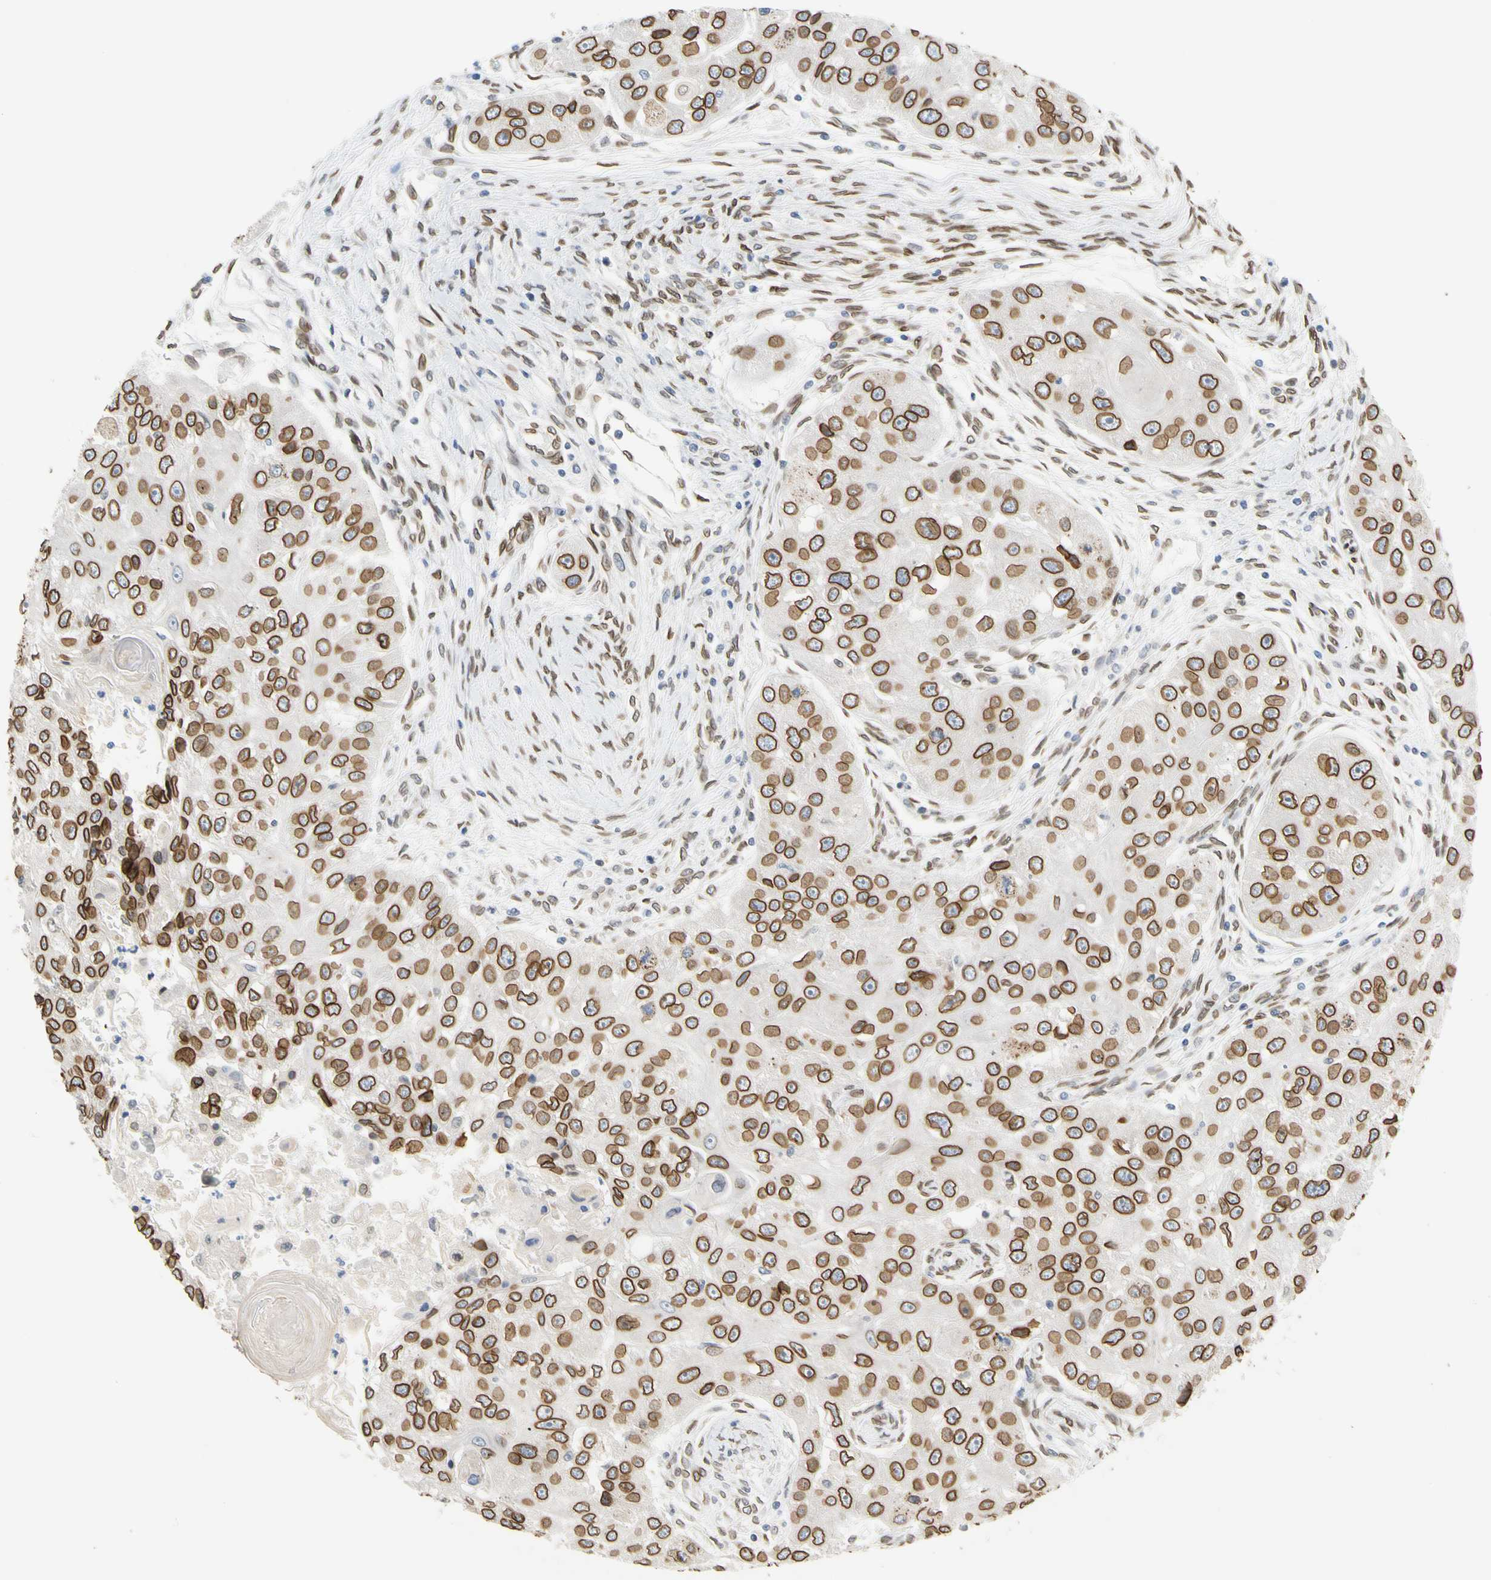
{"staining": {"intensity": "strong", "quantity": ">75%", "location": "cytoplasmic/membranous,nuclear"}, "tissue": "head and neck cancer", "cell_type": "Tumor cells", "image_type": "cancer", "snomed": [{"axis": "morphology", "description": "Normal tissue, NOS"}, {"axis": "morphology", "description": "Squamous cell carcinoma, NOS"}, {"axis": "topography", "description": "Skeletal muscle"}, {"axis": "topography", "description": "Head-Neck"}], "caption": "Immunohistochemistry of human head and neck cancer reveals high levels of strong cytoplasmic/membranous and nuclear positivity in about >75% of tumor cells.", "gene": "SUN1", "patient": {"sex": "male", "age": 51}}